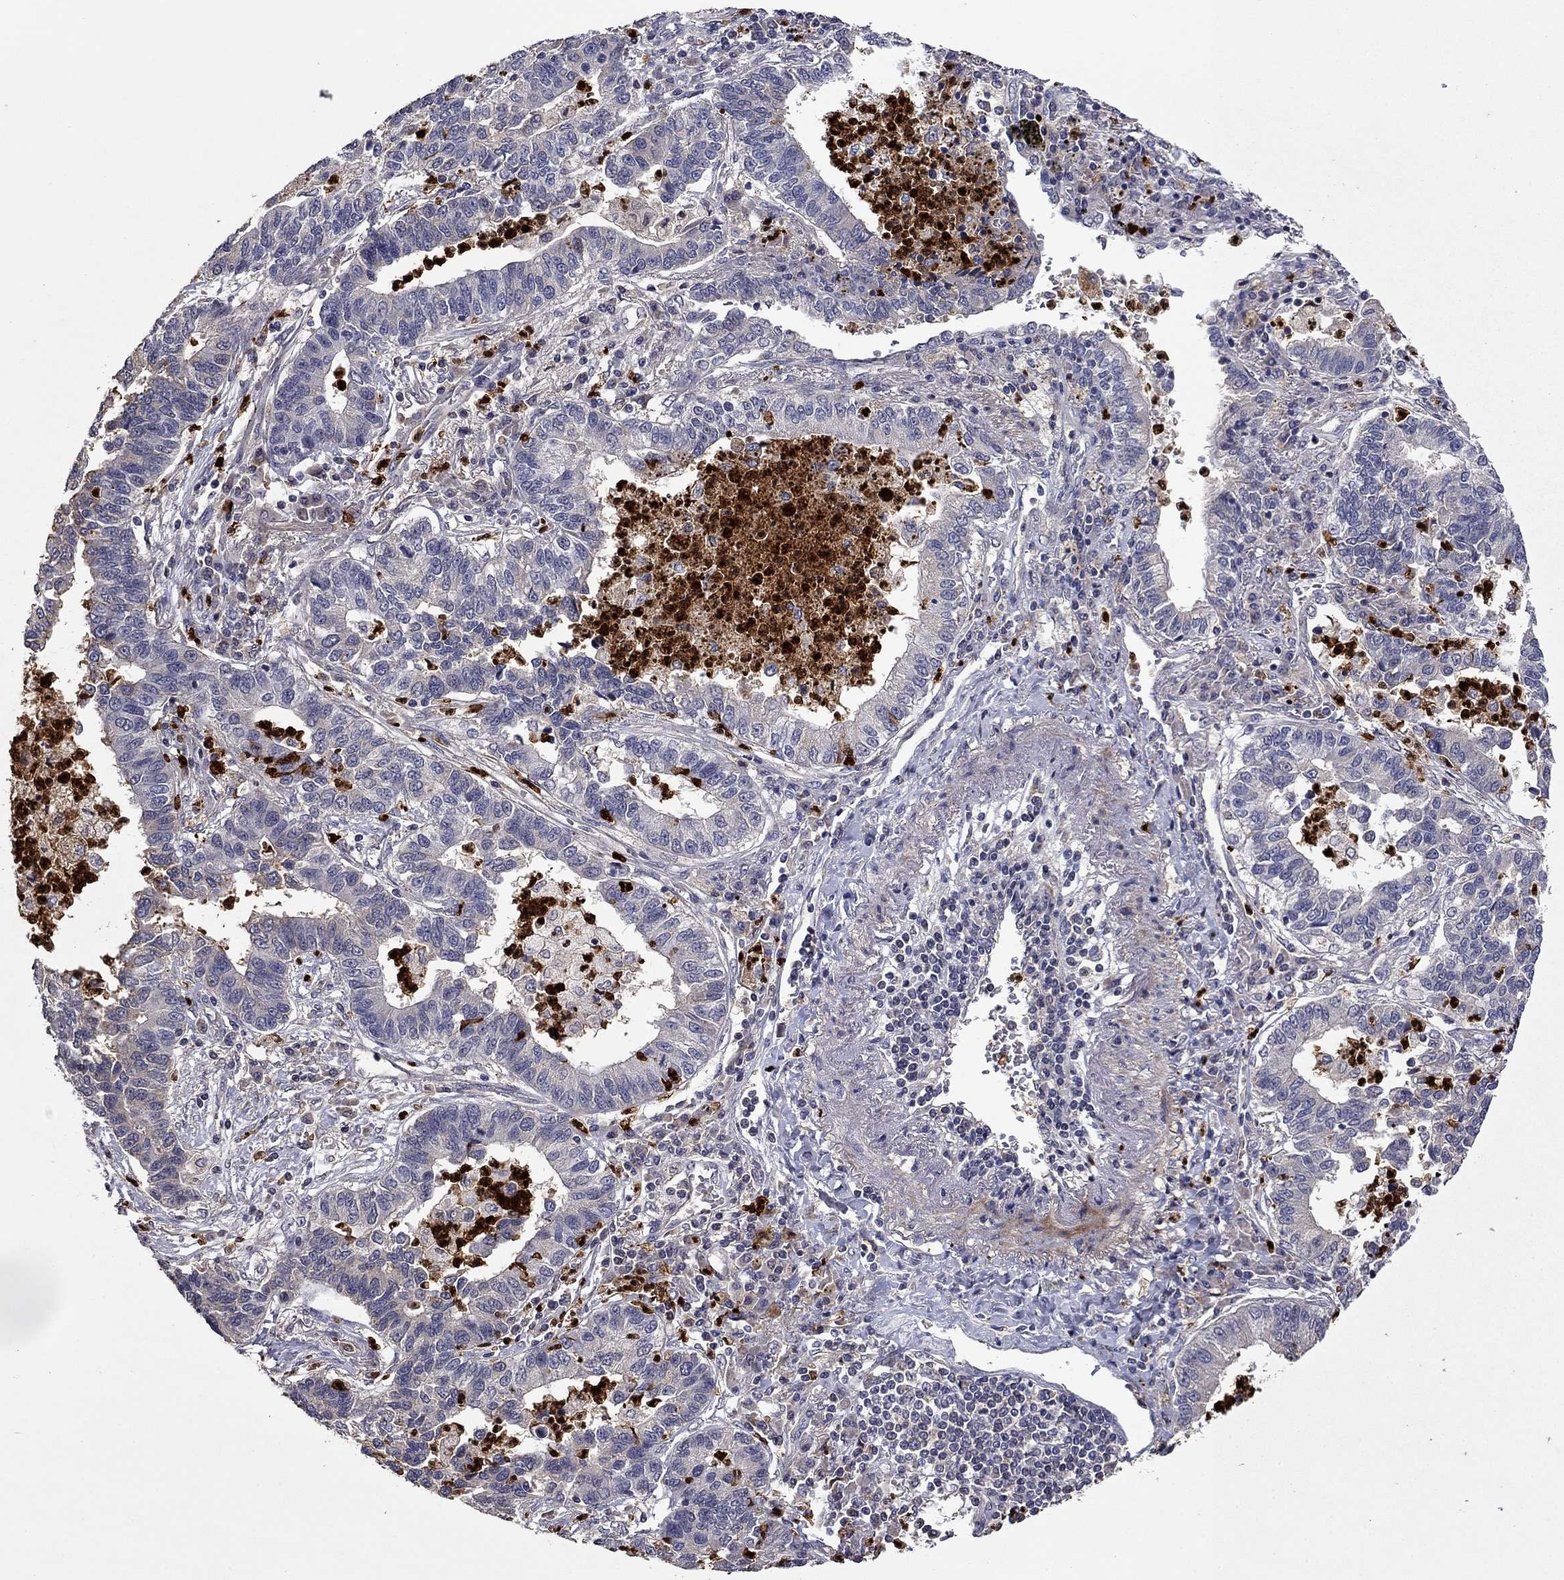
{"staining": {"intensity": "negative", "quantity": "none", "location": "none"}, "tissue": "lung cancer", "cell_type": "Tumor cells", "image_type": "cancer", "snomed": [{"axis": "morphology", "description": "Adenocarcinoma, NOS"}, {"axis": "topography", "description": "Lung"}], "caption": "This photomicrograph is of lung cancer (adenocarcinoma) stained with IHC to label a protein in brown with the nuclei are counter-stained blue. There is no expression in tumor cells.", "gene": "SATB1", "patient": {"sex": "female", "age": 57}}